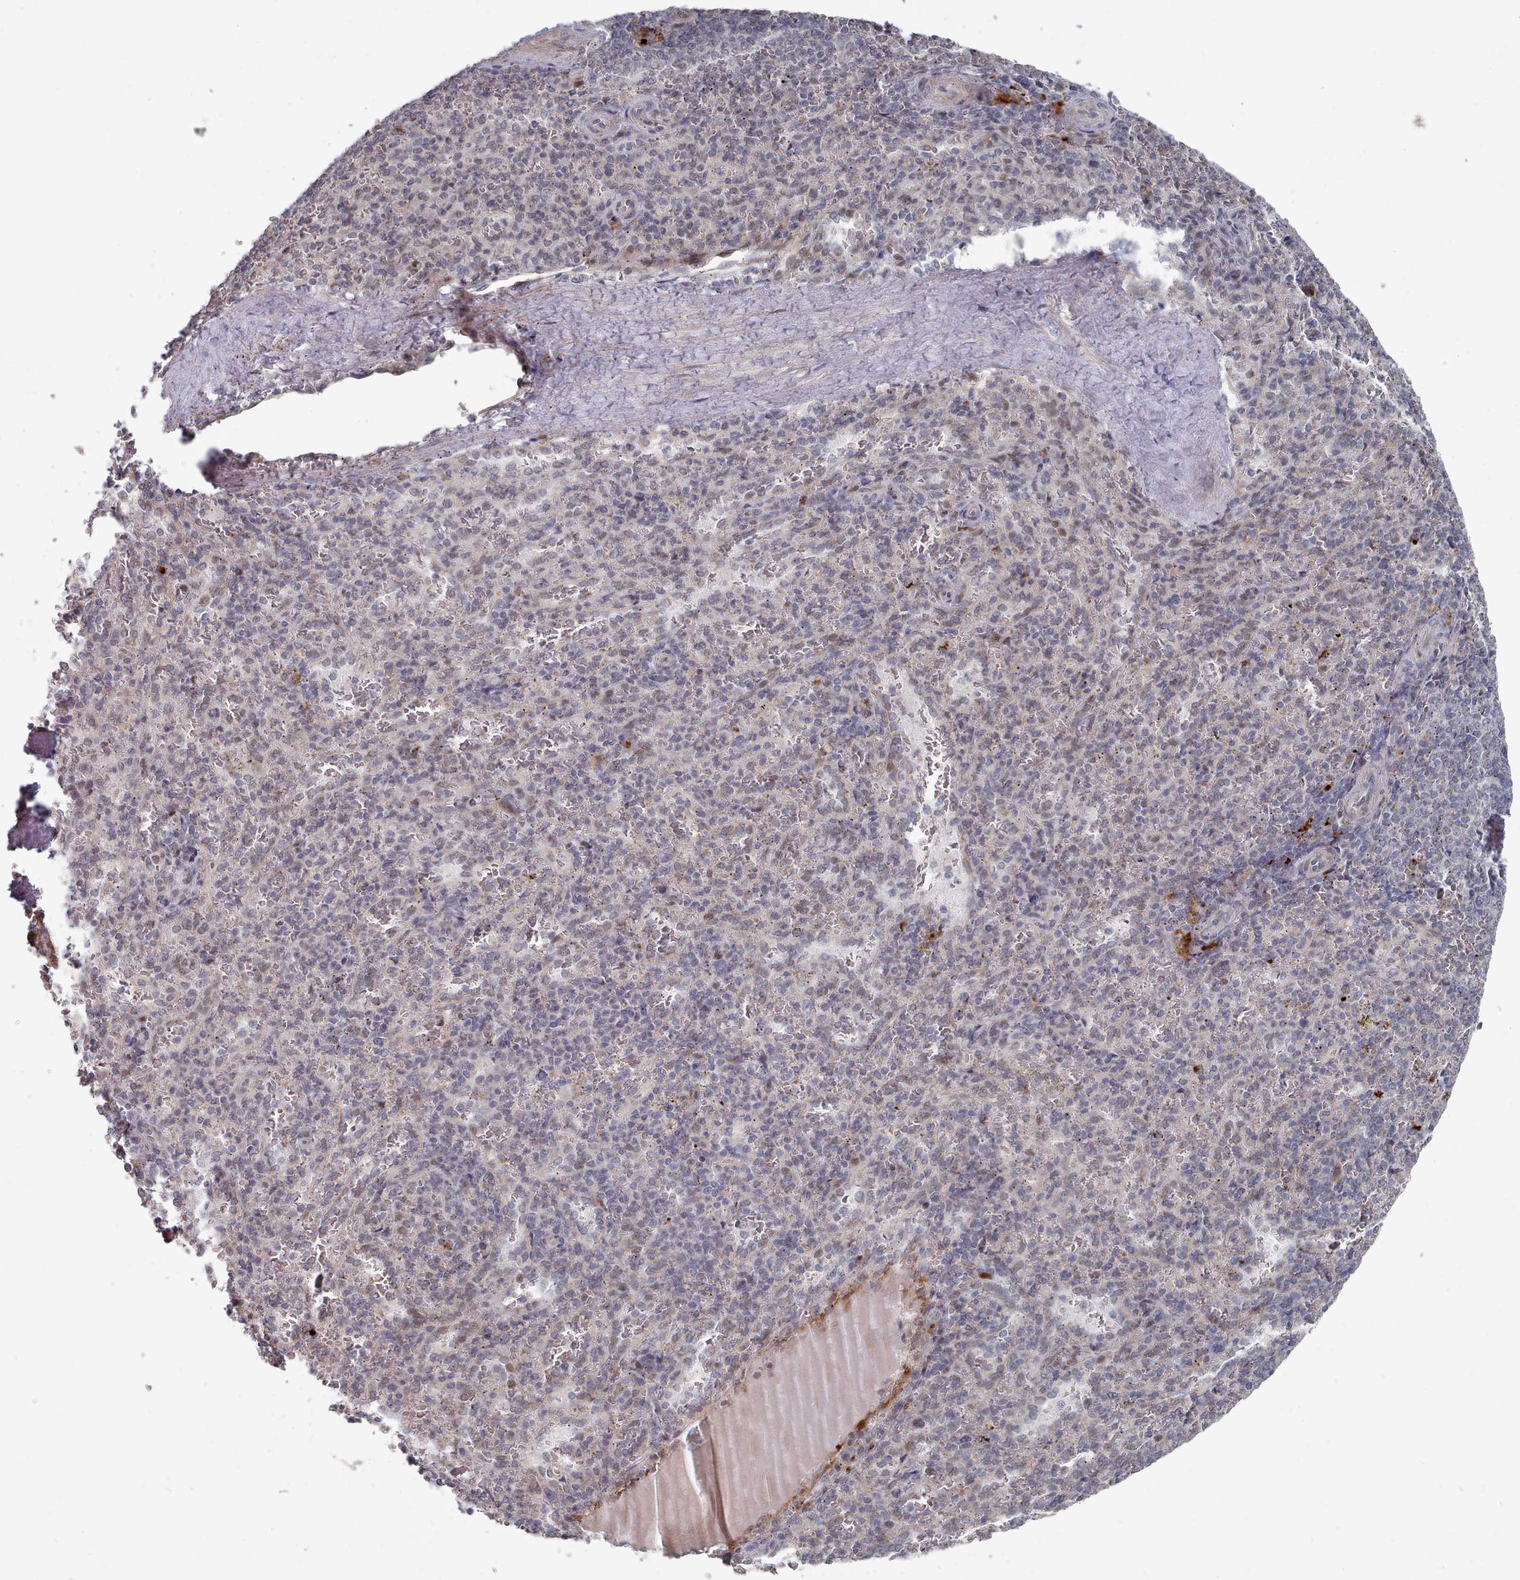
{"staining": {"intensity": "negative", "quantity": "none", "location": "none"}, "tissue": "spleen", "cell_type": "Cells in red pulp", "image_type": "normal", "snomed": [{"axis": "morphology", "description": "Normal tissue, NOS"}, {"axis": "topography", "description": "Spleen"}], "caption": "Immunohistochemistry image of normal spleen: human spleen stained with DAB demonstrates no significant protein staining in cells in red pulp.", "gene": "CPSF4", "patient": {"sex": "female", "age": 21}}